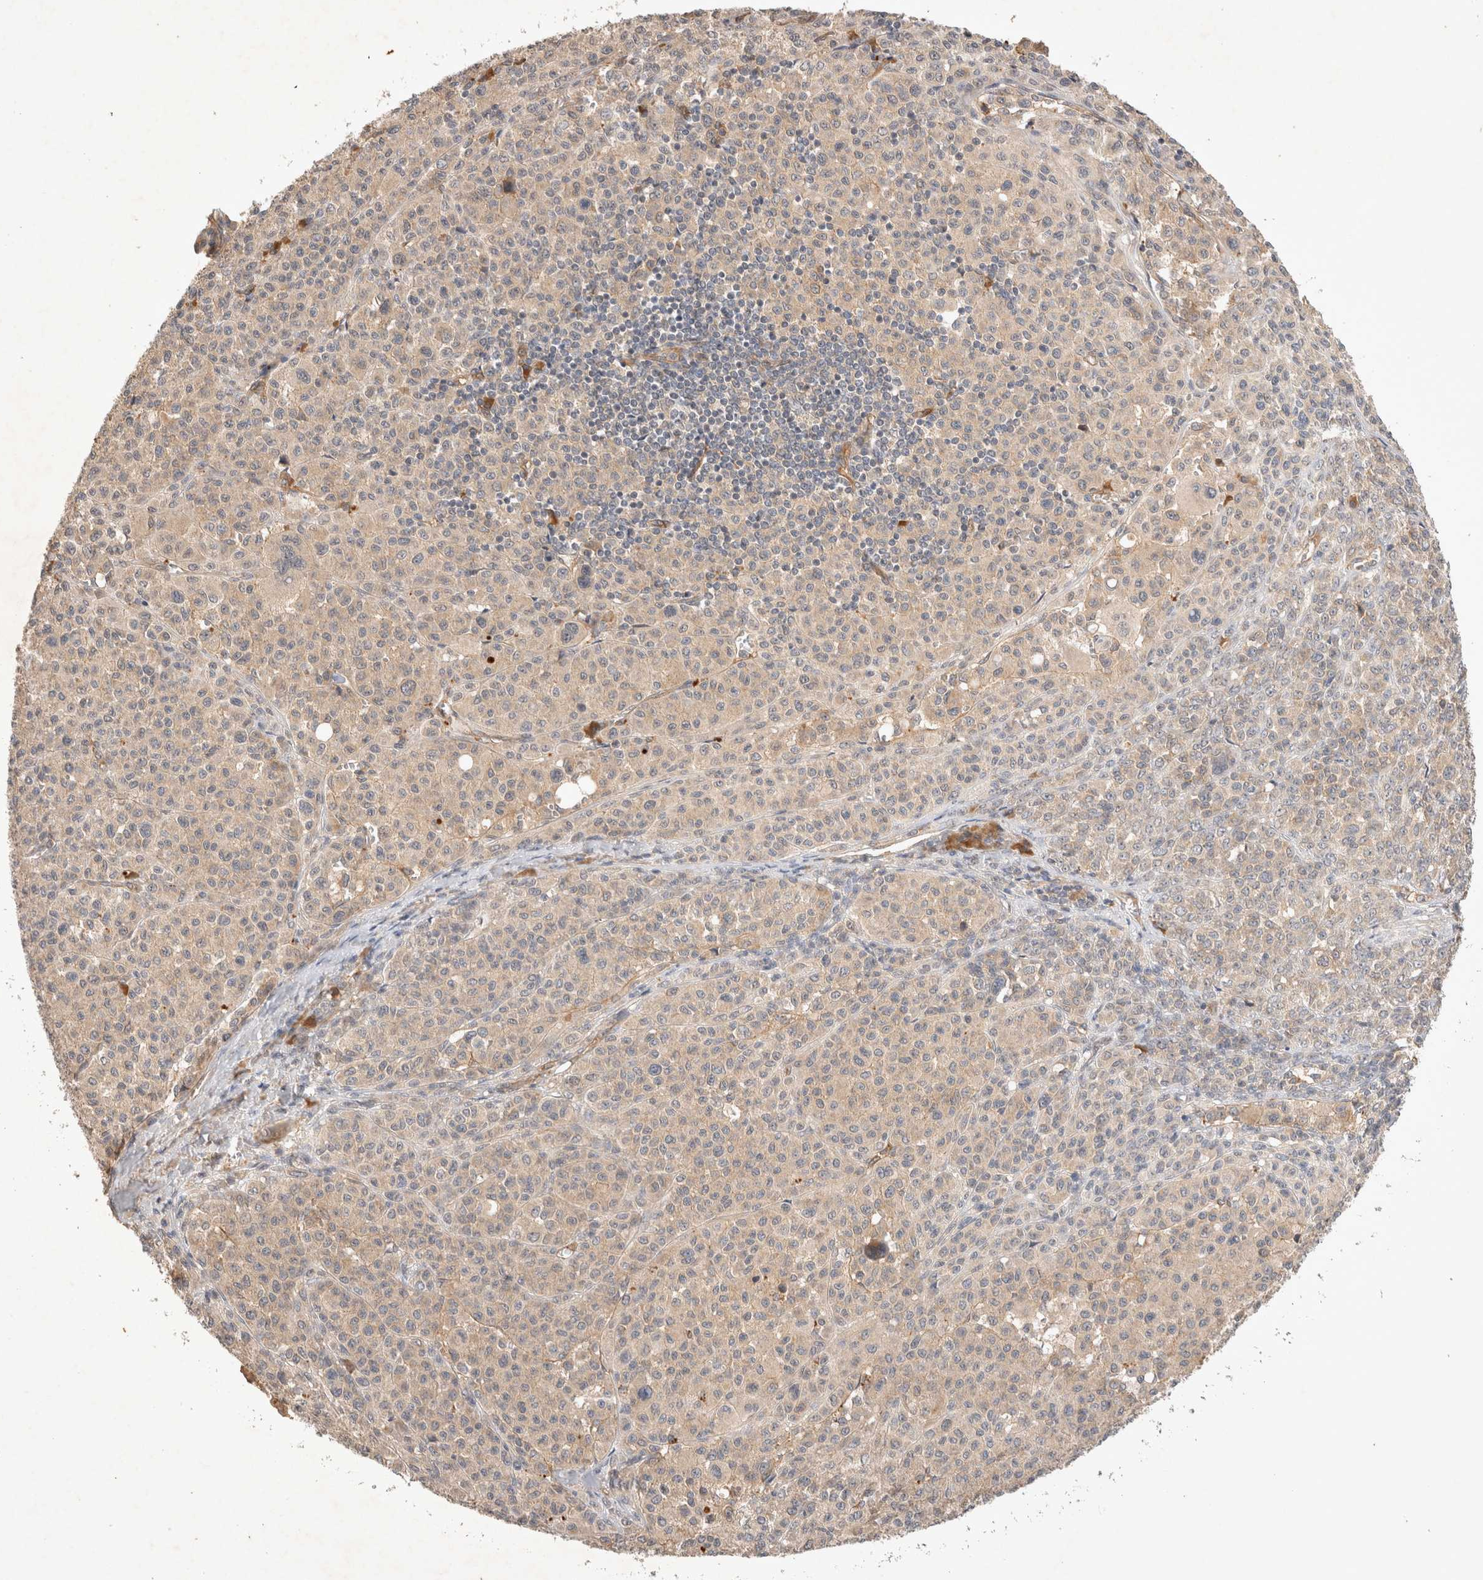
{"staining": {"intensity": "weak", "quantity": "<25%", "location": "cytoplasmic/membranous"}, "tissue": "melanoma", "cell_type": "Tumor cells", "image_type": "cancer", "snomed": [{"axis": "morphology", "description": "Malignant melanoma, Metastatic site"}, {"axis": "topography", "description": "Skin"}], "caption": "Immunohistochemistry (IHC) of malignant melanoma (metastatic site) displays no positivity in tumor cells.", "gene": "YES1", "patient": {"sex": "female", "age": 74}}